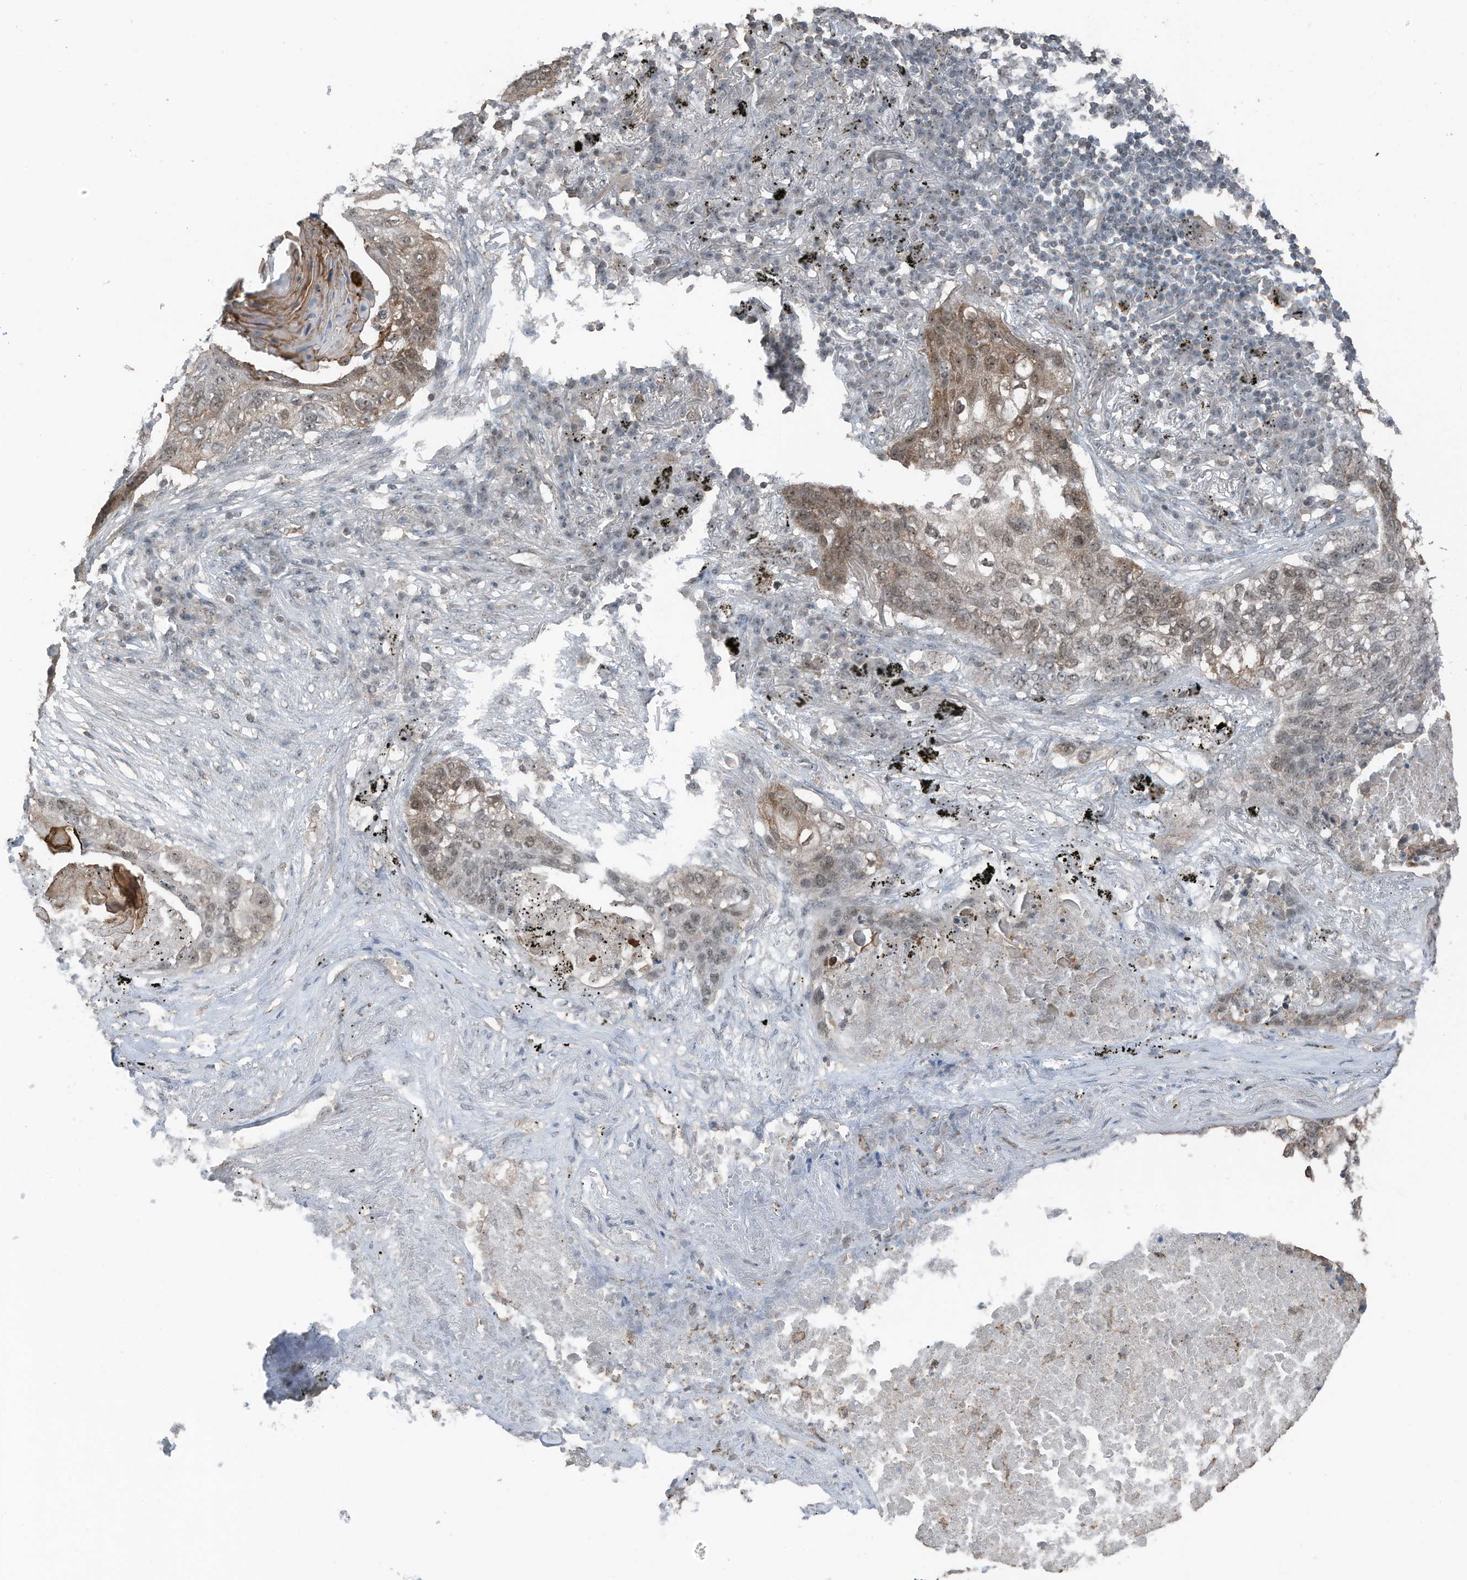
{"staining": {"intensity": "moderate", "quantity": ">75%", "location": "cytoplasmic/membranous,nuclear"}, "tissue": "lung cancer", "cell_type": "Tumor cells", "image_type": "cancer", "snomed": [{"axis": "morphology", "description": "Squamous cell carcinoma, NOS"}, {"axis": "topography", "description": "Lung"}], "caption": "A brown stain labels moderate cytoplasmic/membranous and nuclear positivity of a protein in lung cancer (squamous cell carcinoma) tumor cells.", "gene": "UTP3", "patient": {"sex": "female", "age": 63}}